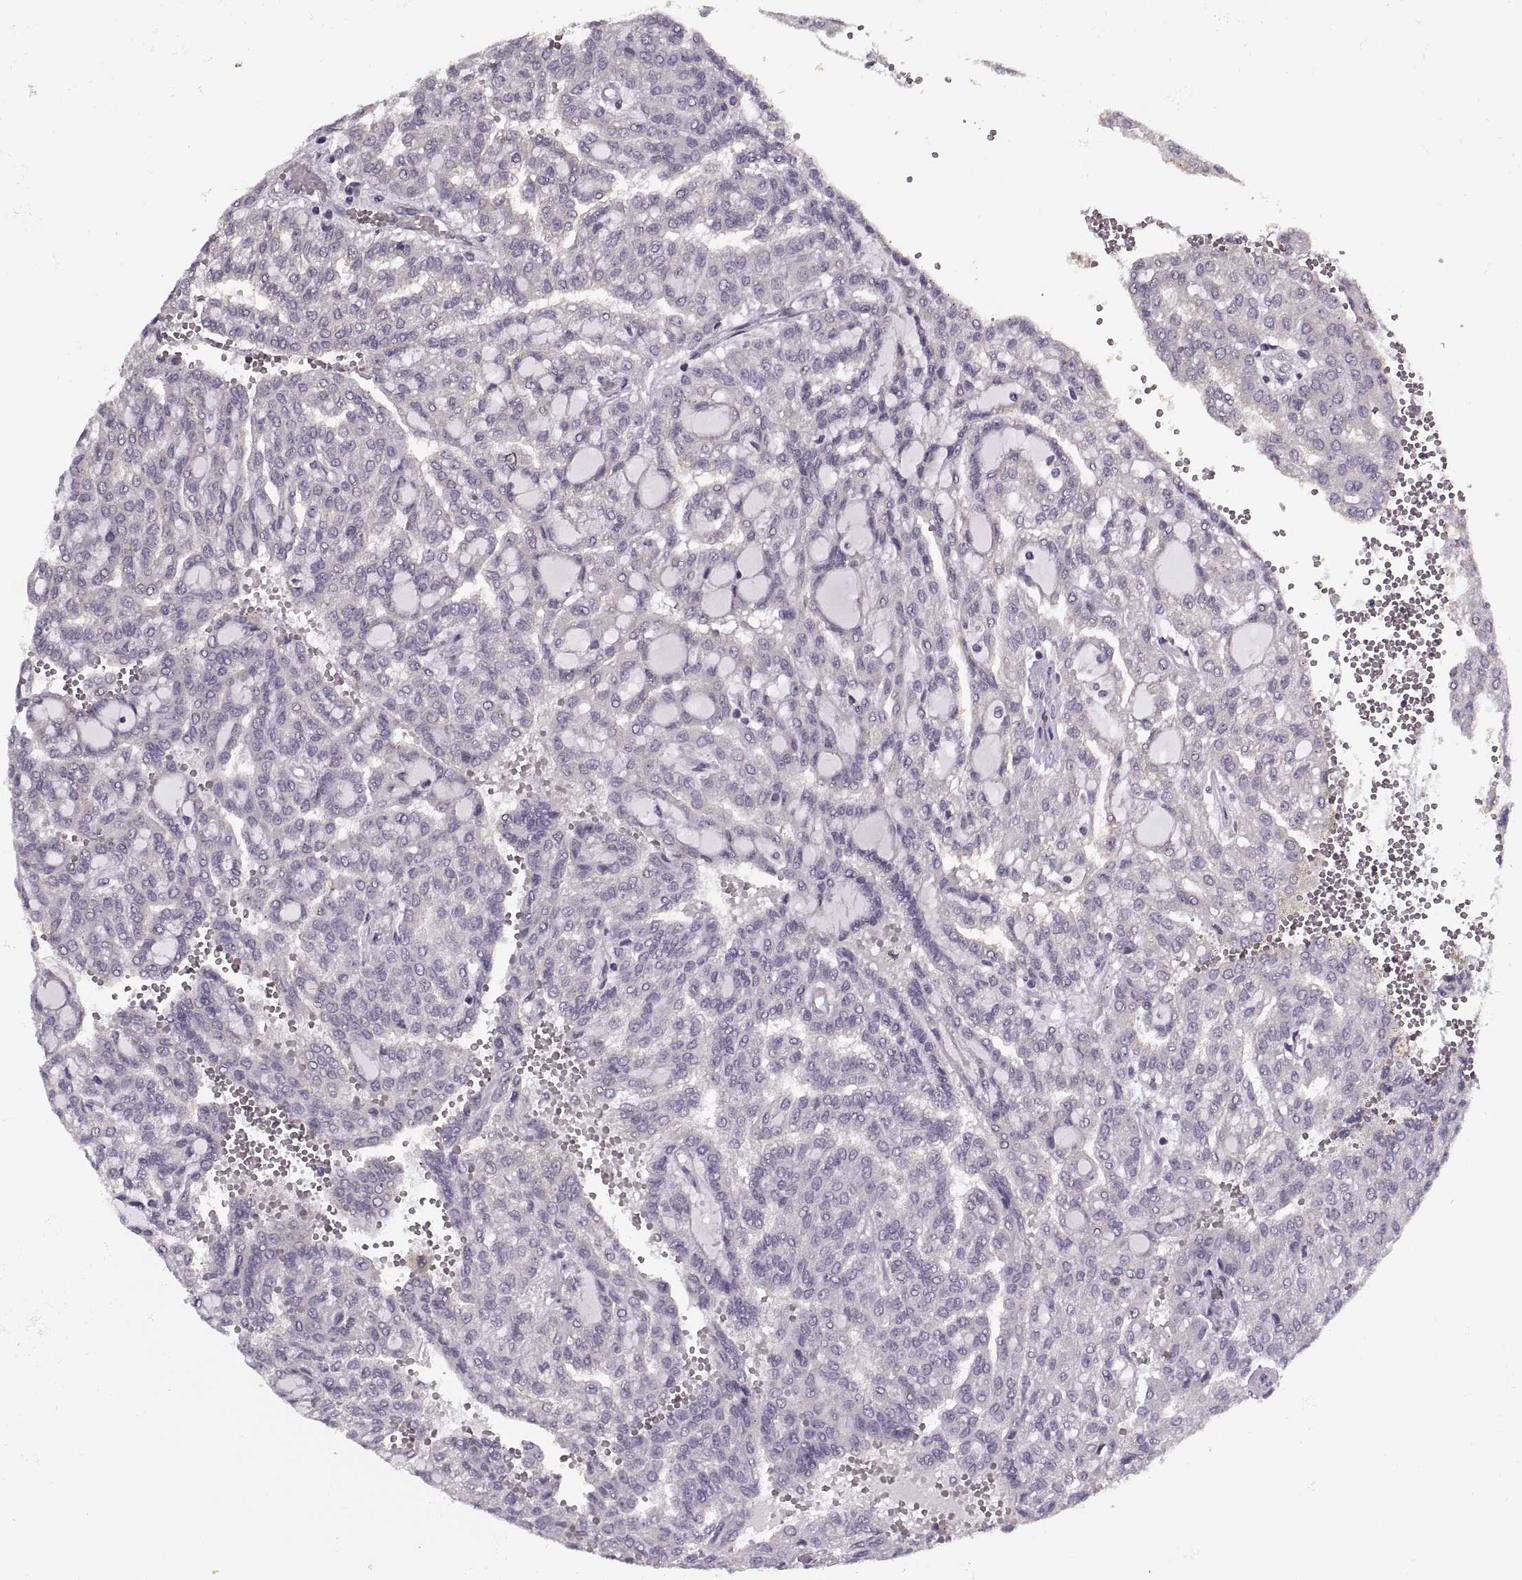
{"staining": {"intensity": "negative", "quantity": "none", "location": "none"}, "tissue": "renal cancer", "cell_type": "Tumor cells", "image_type": "cancer", "snomed": [{"axis": "morphology", "description": "Adenocarcinoma, NOS"}, {"axis": "topography", "description": "Kidney"}], "caption": "IHC image of neoplastic tissue: renal cancer (adenocarcinoma) stained with DAB (3,3'-diaminobenzidine) reveals no significant protein positivity in tumor cells.", "gene": "CACNA1F", "patient": {"sex": "male", "age": 63}}